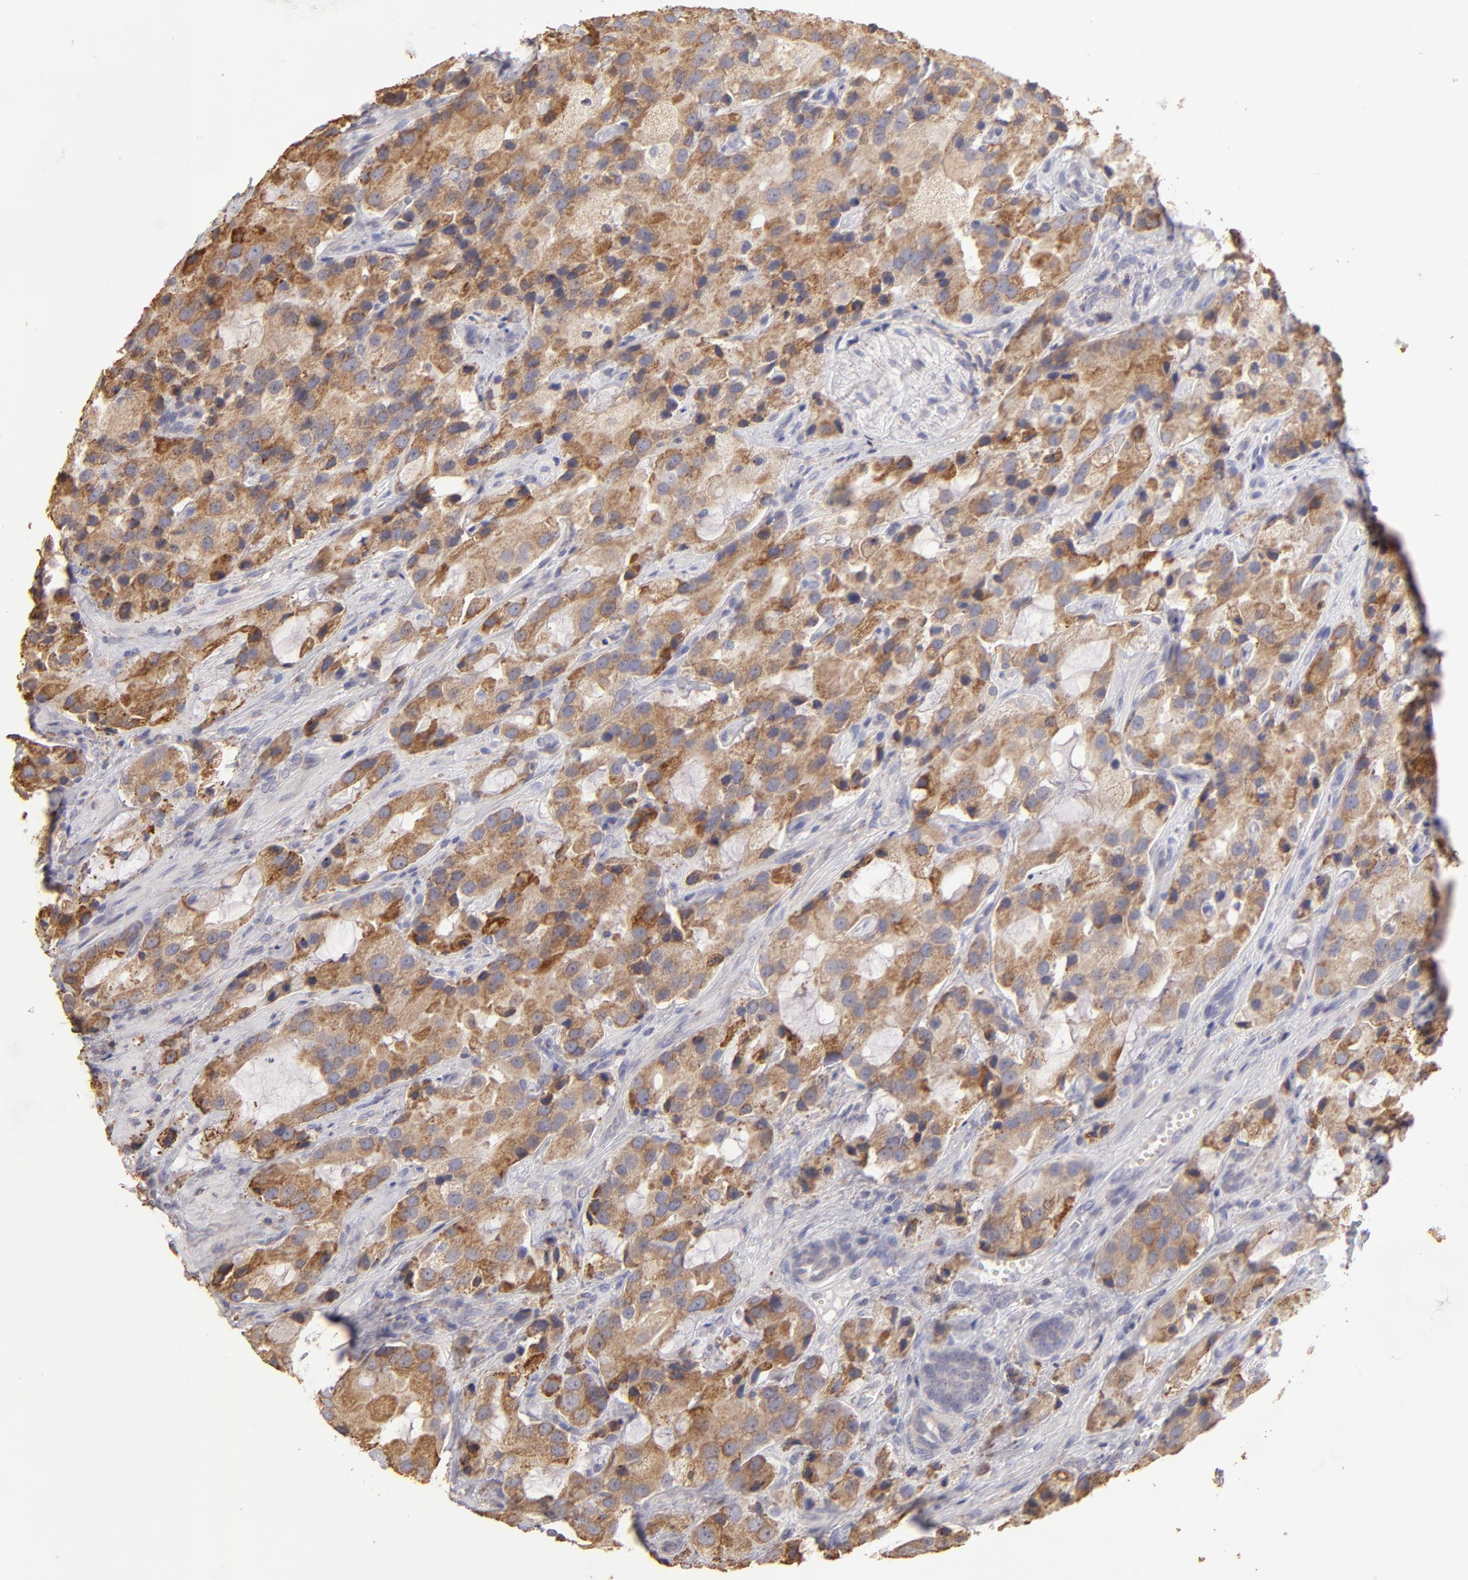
{"staining": {"intensity": "moderate", "quantity": ">75%", "location": "cytoplasmic/membranous"}, "tissue": "prostate cancer", "cell_type": "Tumor cells", "image_type": "cancer", "snomed": [{"axis": "morphology", "description": "Adenocarcinoma, High grade"}, {"axis": "topography", "description": "Prostate"}], "caption": "An IHC photomicrograph of neoplastic tissue is shown. Protein staining in brown highlights moderate cytoplasmic/membranous positivity in prostate high-grade adenocarcinoma within tumor cells.", "gene": "CALR", "patient": {"sex": "male", "age": 70}}